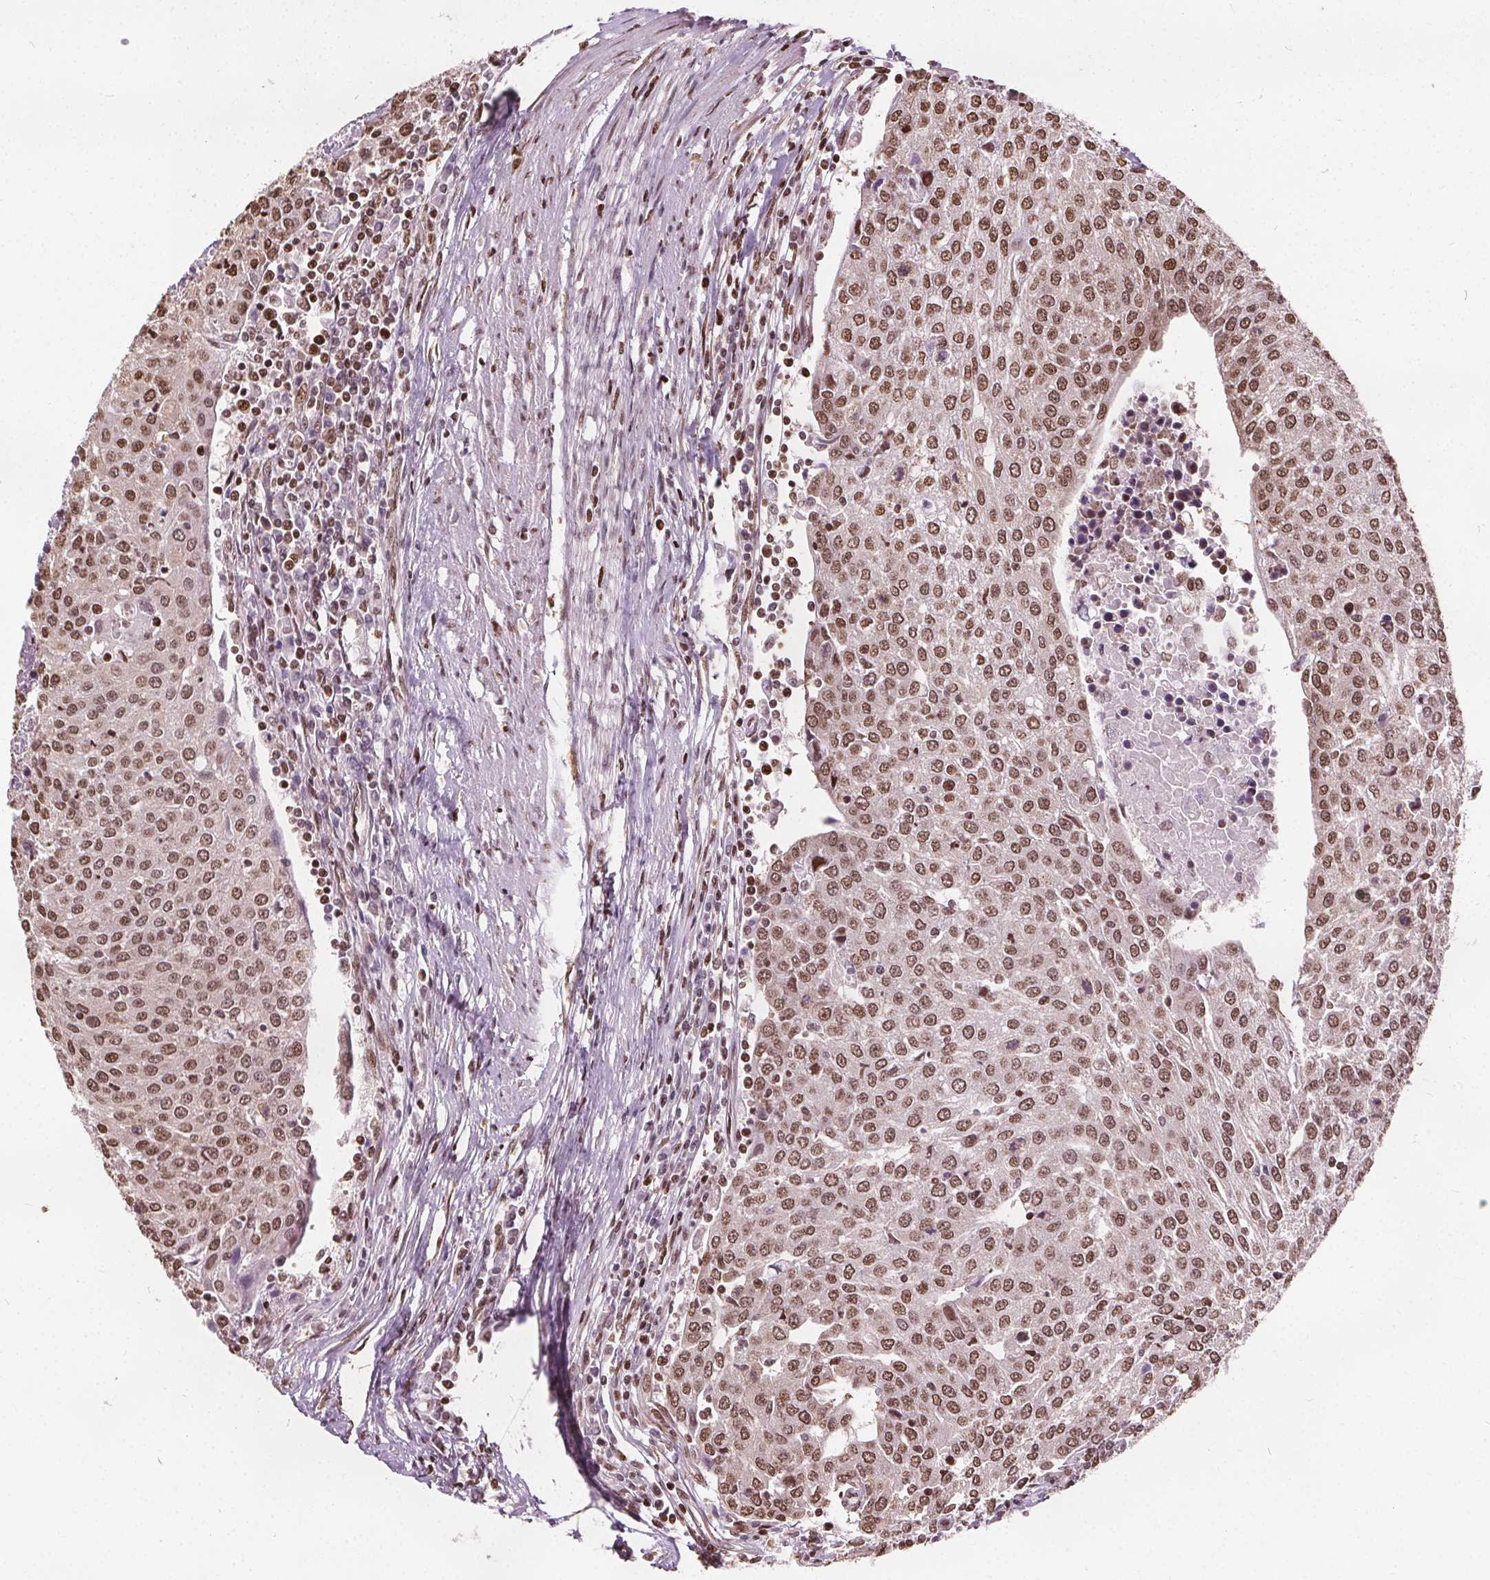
{"staining": {"intensity": "moderate", "quantity": ">75%", "location": "nuclear"}, "tissue": "urothelial cancer", "cell_type": "Tumor cells", "image_type": "cancer", "snomed": [{"axis": "morphology", "description": "Urothelial carcinoma, High grade"}, {"axis": "topography", "description": "Urinary bladder"}], "caption": "IHC staining of urothelial cancer, which shows medium levels of moderate nuclear expression in approximately >75% of tumor cells indicating moderate nuclear protein expression. The staining was performed using DAB (brown) for protein detection and nuclei were counterstained in hematoxylin (blue).", "gene": "ISLR2", "patient": {"sex": "female", "age": 85}}